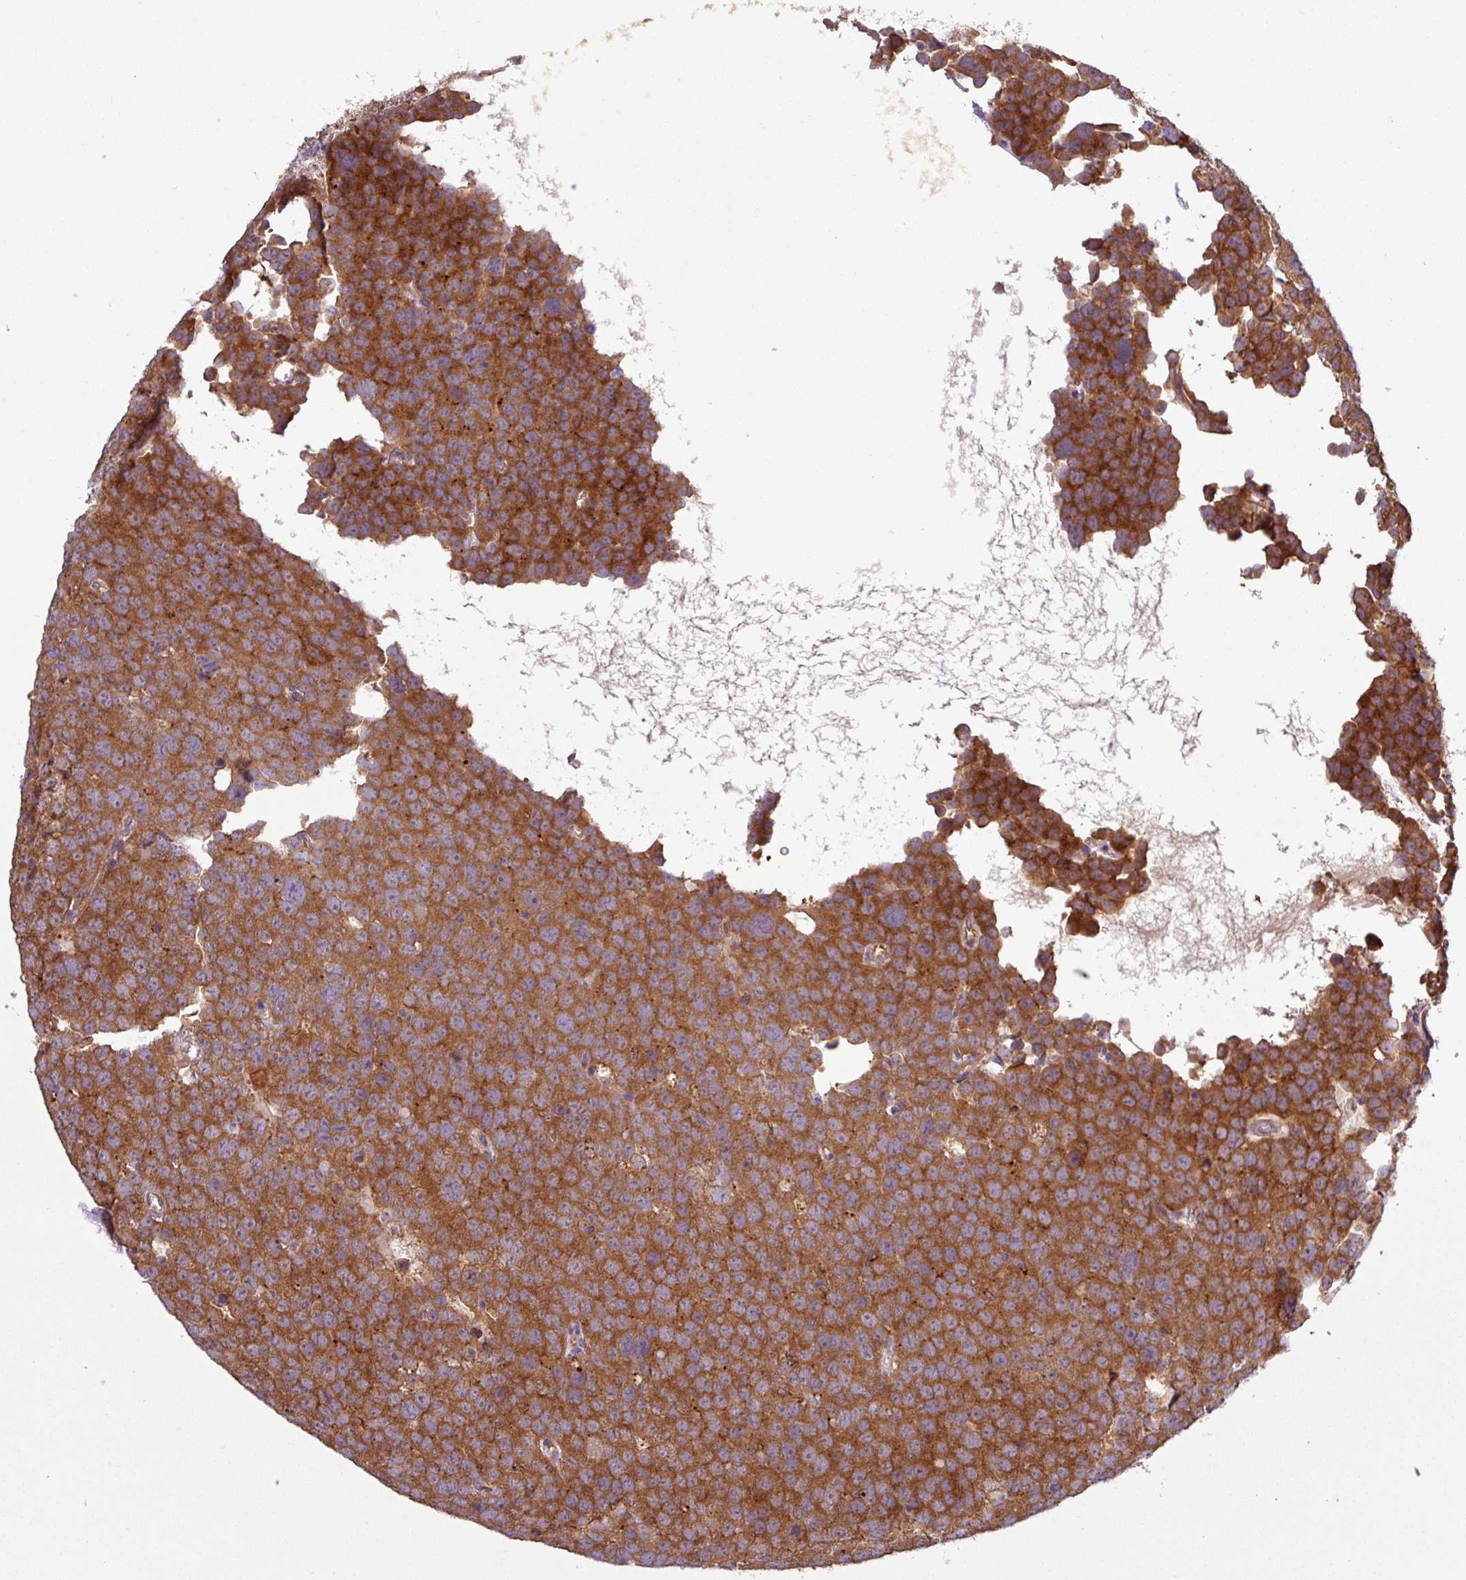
{"staining": {"intensity": "strong", "quantity": ">75%", "location": "cytoplasmic/membranous"}, "tissue": "testis cancer", "cell_type": "Tumor cells", "image_type": "cancer", "snomed": [{"axis": "morphology", "description": "Seminoma, NOS"}, {"axis": "topography", "description": "Testis"}], "caption": "A photomicrograph showing strong cytoplasmic/membranous staining in about >75% of tumor cells in seminoma (testis), as visualized by brown immunohistochemical staining.", "gene": "SIRPB2", "patient": {"sex": "male", "age": 71}}